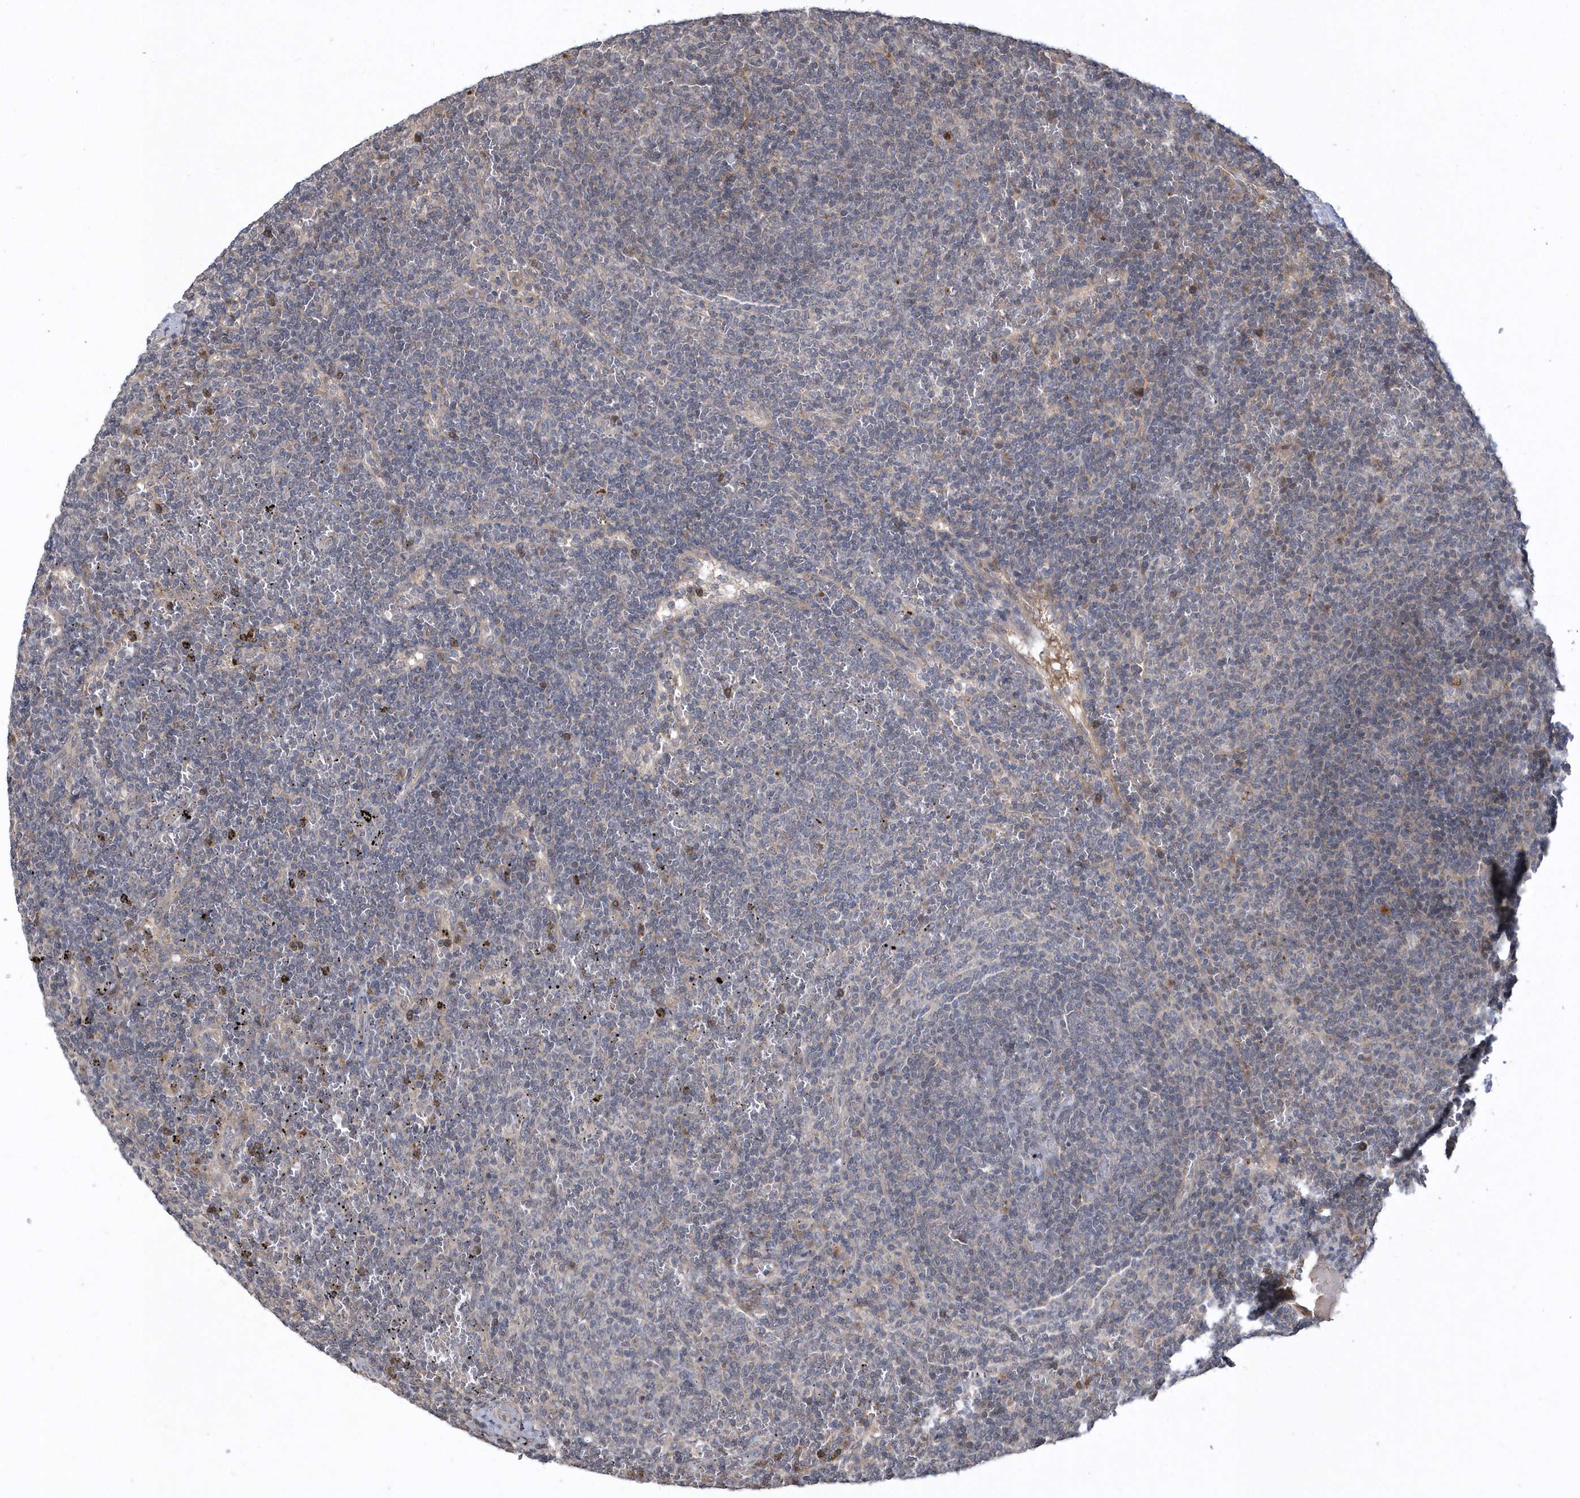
{"staining": {"intensity": "negative", "quantity": "none", "location": "none"}, "tissue": "lymphoma", "cell_type": "Tumor cells", "image_type": "cancer", "snomed": [{"axis": "morphology", "description": "Malignant lymphoma, non-Hodgkin's type, Low grade"}, {"axis": "topography", "description": "Spleen"}], "caption": "Human low-grade malignant lymphoma, non-Hodgkin's type stained for a protein using immunohistochemistry demonstrates no expression in tumor cells.", "gene": "HMGCS1", "patient": {"sex": "female", "age": 50}}